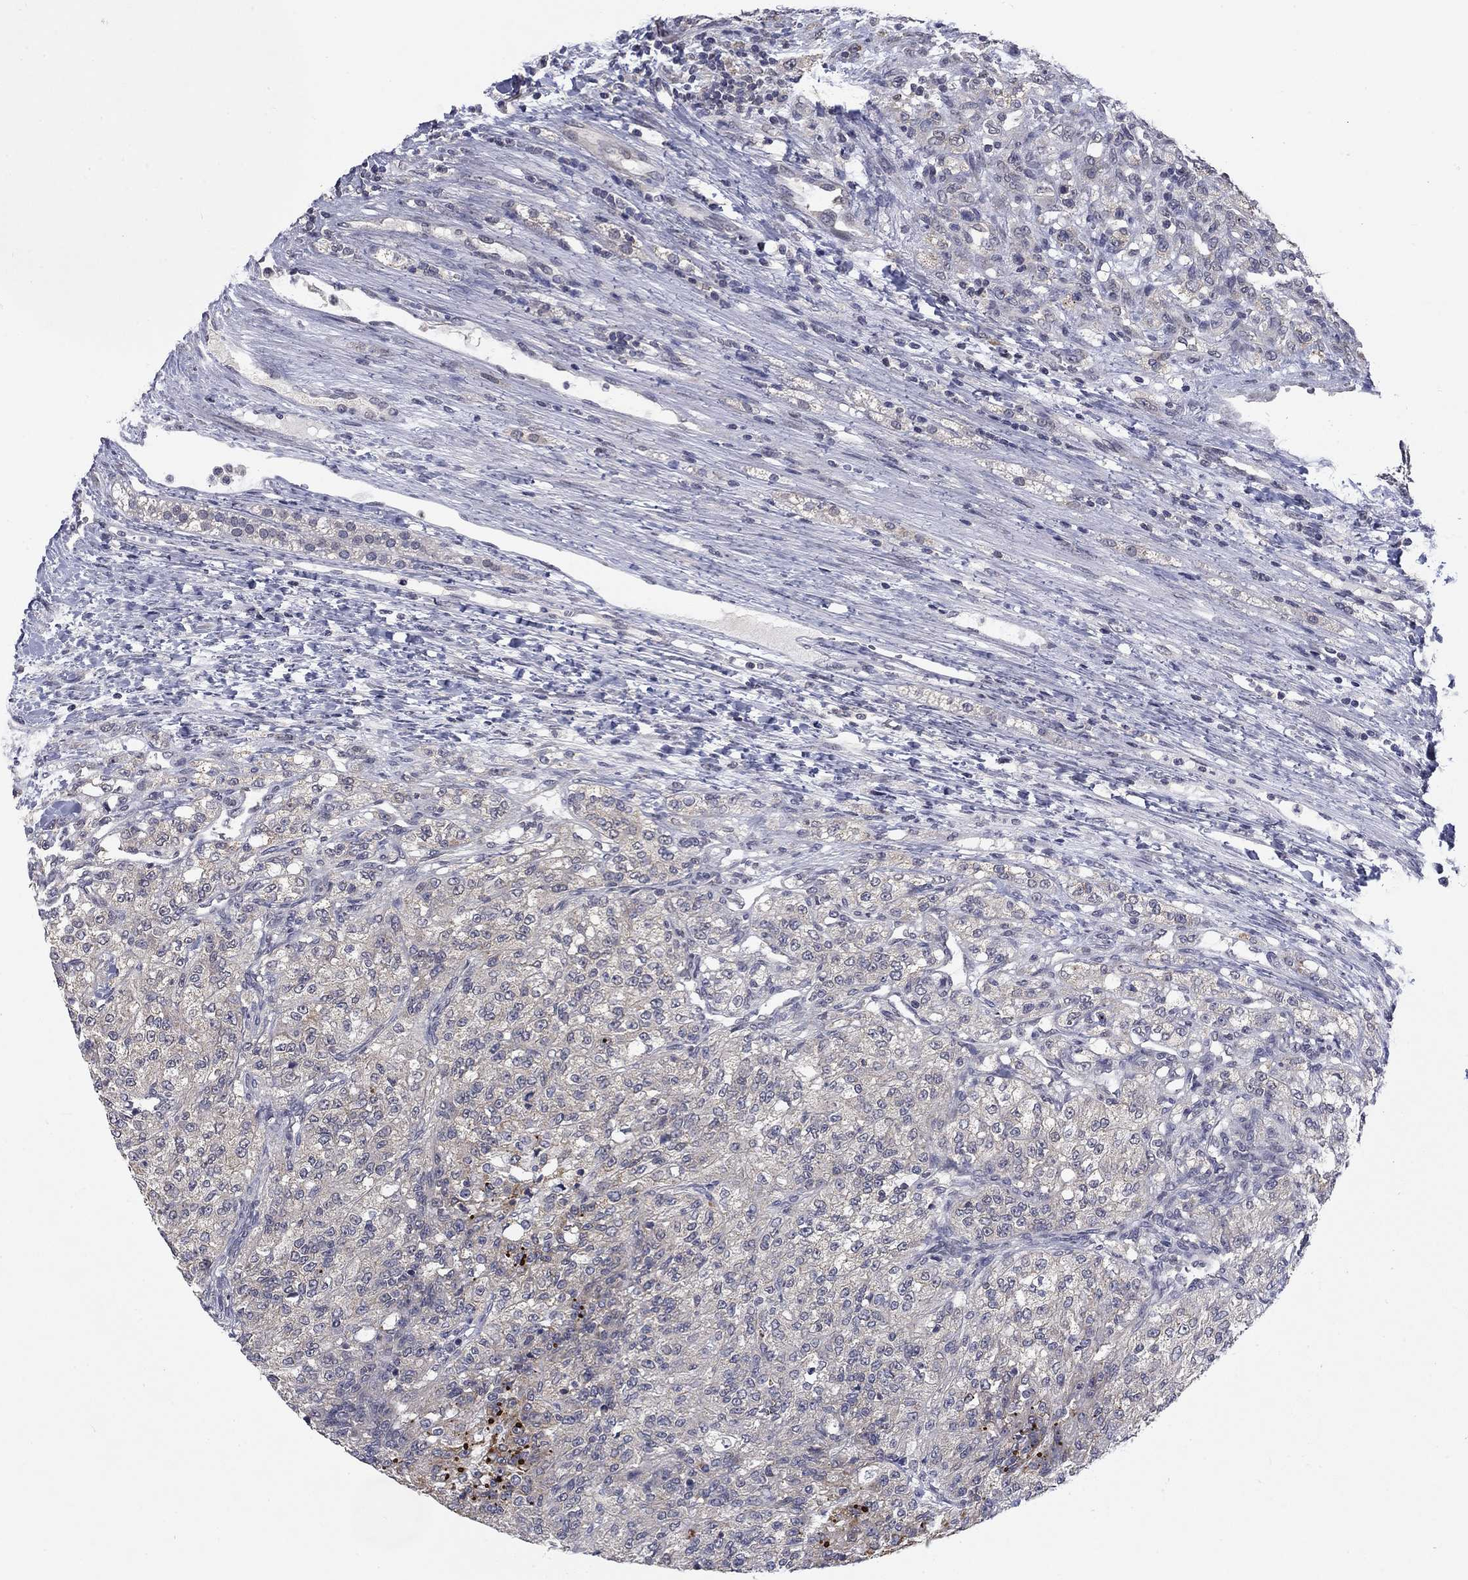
{"staining": {"intensity": "negative", "quantity": "none", "location": "none"}, "tissue": "renal cancer", "cell_type": "Tumor cells", "image_type": "cancer", "snomed": [{"axis": "morphology", "description": "Adenocarcinoma, NOS"}, {"axis": "topography", "description": "Kidney"}], "caption": "This is an IHC histopathology image of renal cancer. There is no positivity in tumor cells.", "gene": "SPATA33", "patient": {"sex": "female", "age": 63}}